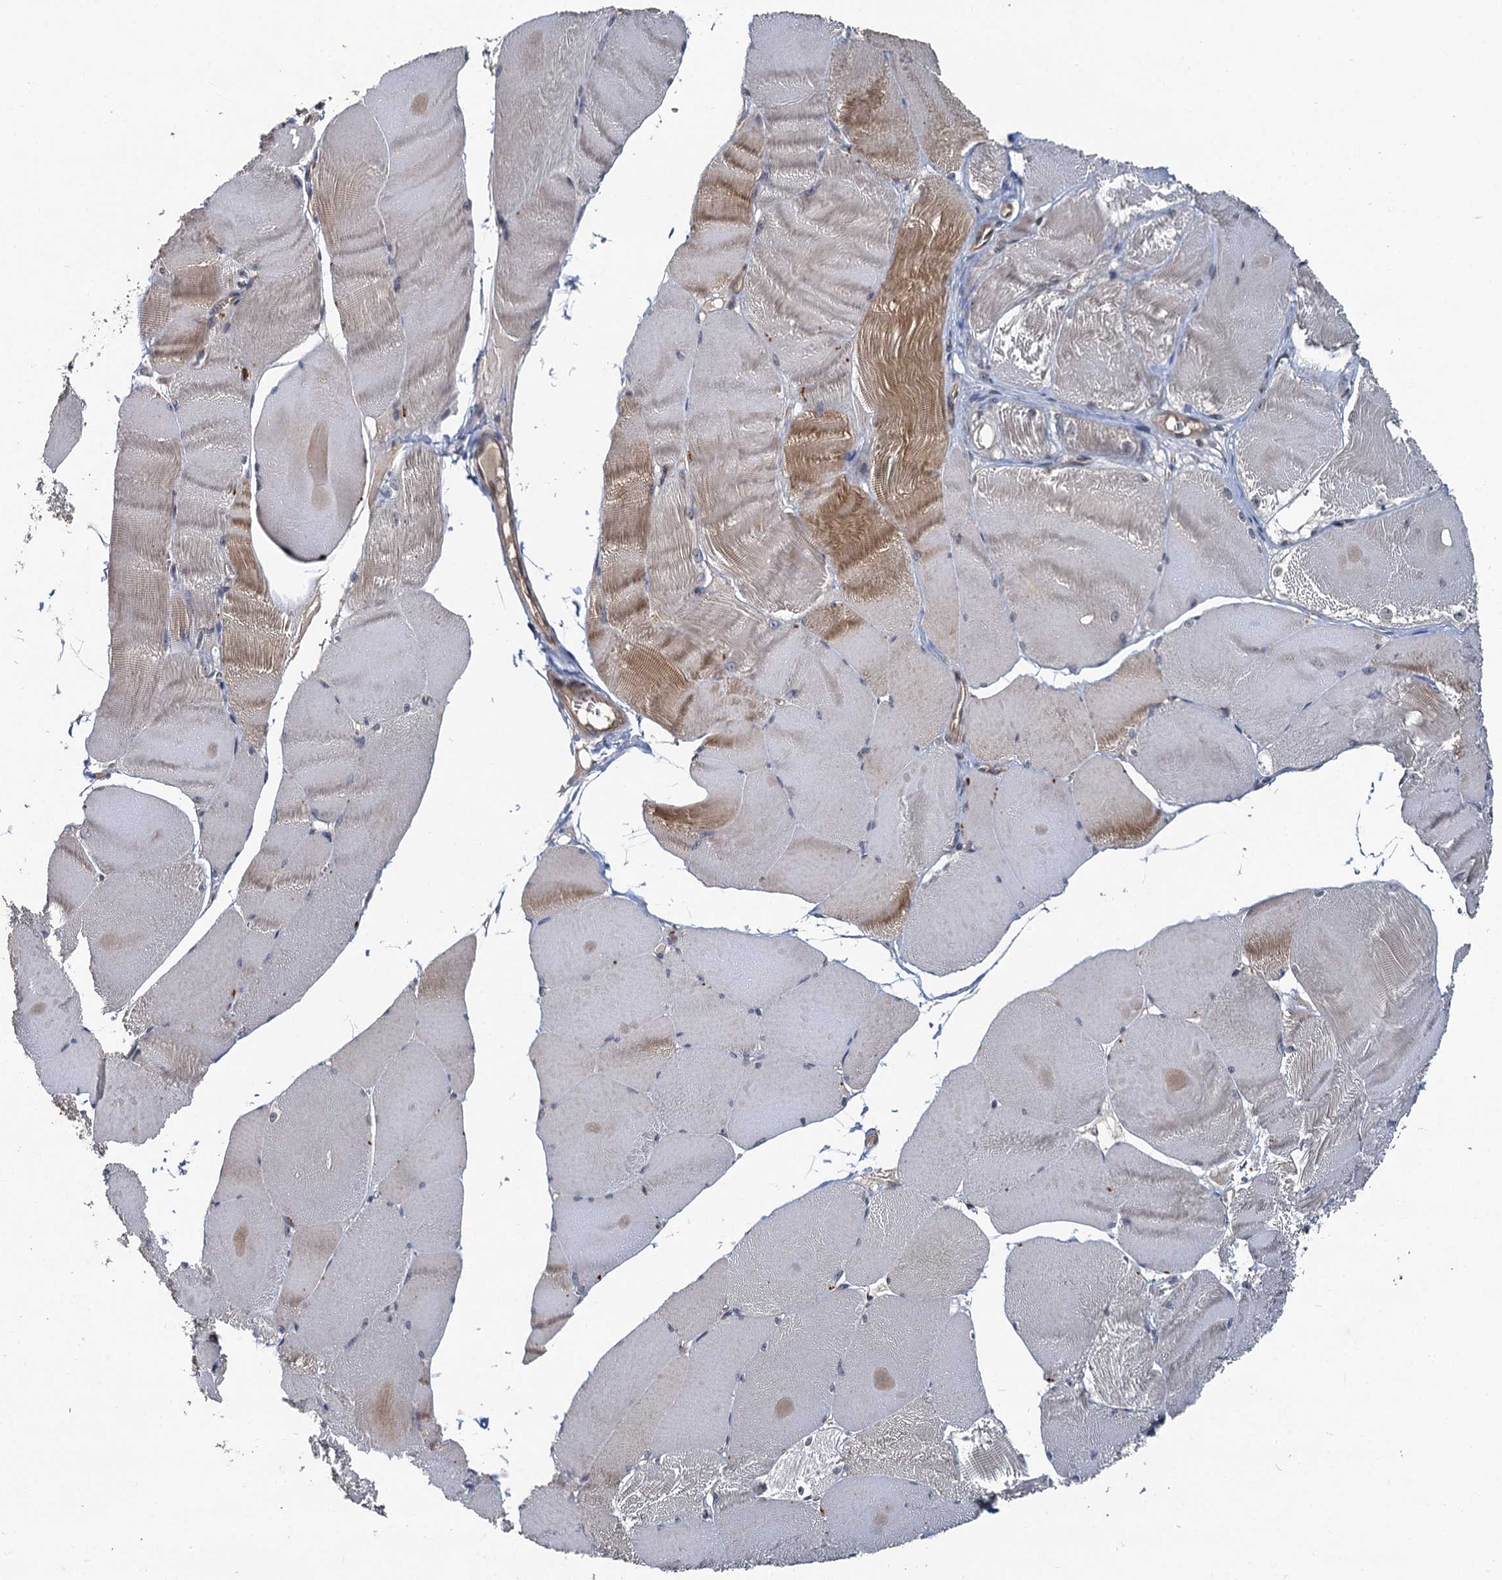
{"staining": {"intensity": "moderate", "quantity": "<25%", "location": "cytoplasmic/membranous"}, "tissue": "skeletal muscle", "cell_type": "Myocytes", "image_type": "normal", "snomed": [{"axis": "morphology", "description": "Normal tissue, NOS"}, {"axis": "morphology", "description": "Basal cell carcinoma"}, {"axis": "topography", "description": "Skeletal muscle"}], "caption": "A high-resolution photomicrograph shows IHC staining of benign skeletal muscle, which demonstrates moderate cytoplasmic/membranous positivity in about <25% of myocytes.", "gene": "ZNF324", "patient": {"sex": "female", "age": 64}}